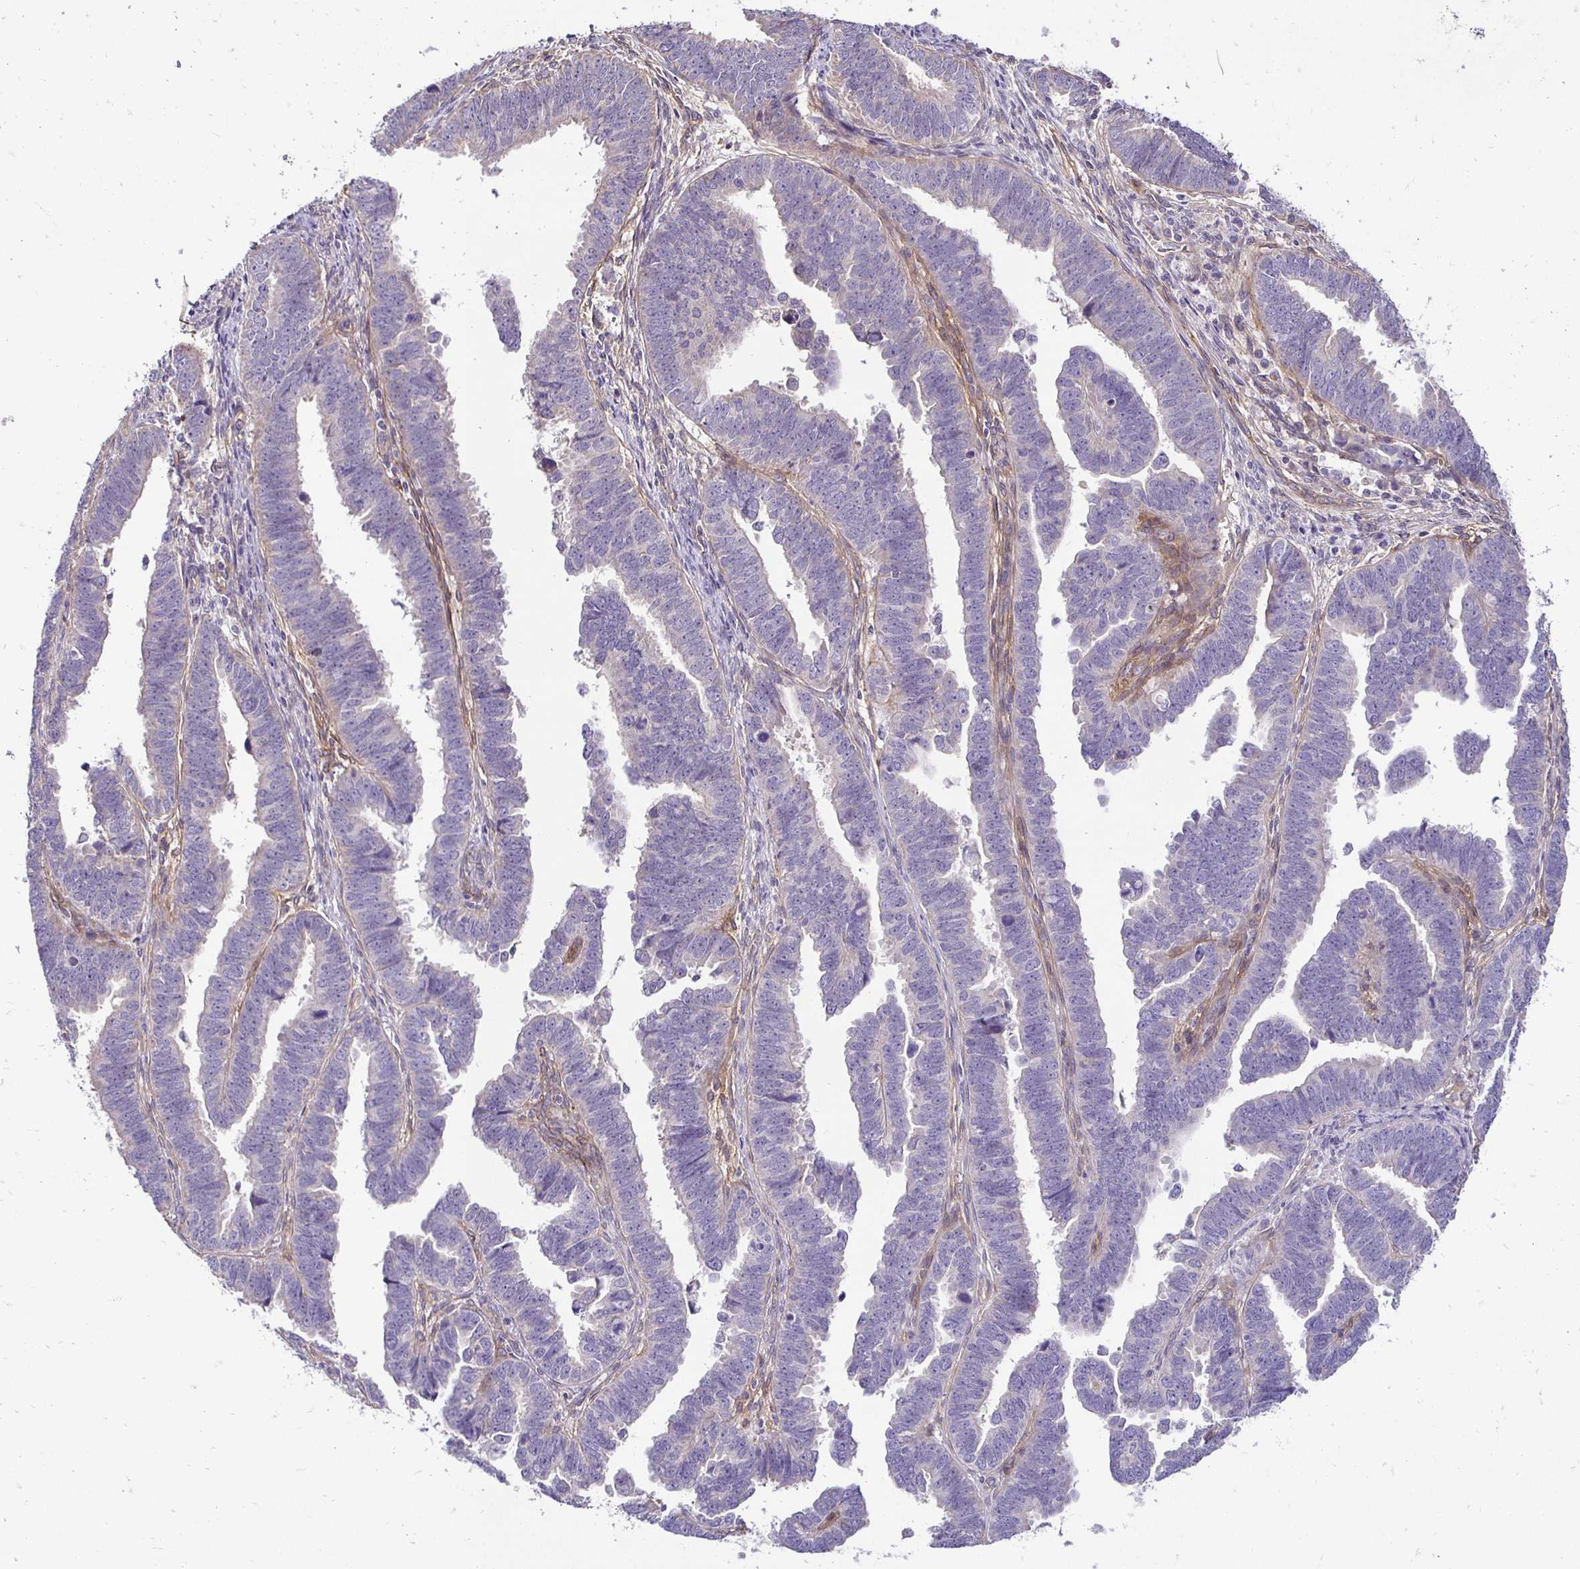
{"staining": {"intensity": "negative", "quantity": "none", "location": "none"}, "tissue": "endometrial cancer", "cell_type": "Tumor cells", "image_type": "cancer", "snomed": [{"axis": "morphology", "description": "Adenocarcinoma, NOS"}, {"axis": "topography", "description": "Endometrium"}], "caption": "This is a photomicrograph of IHC staining of endometrial cancer (adenocarcinoma), which shows no positivity in tumor cells.", "gene": "SLC9A1", "patient": {"sex": "female", "age": 75}}